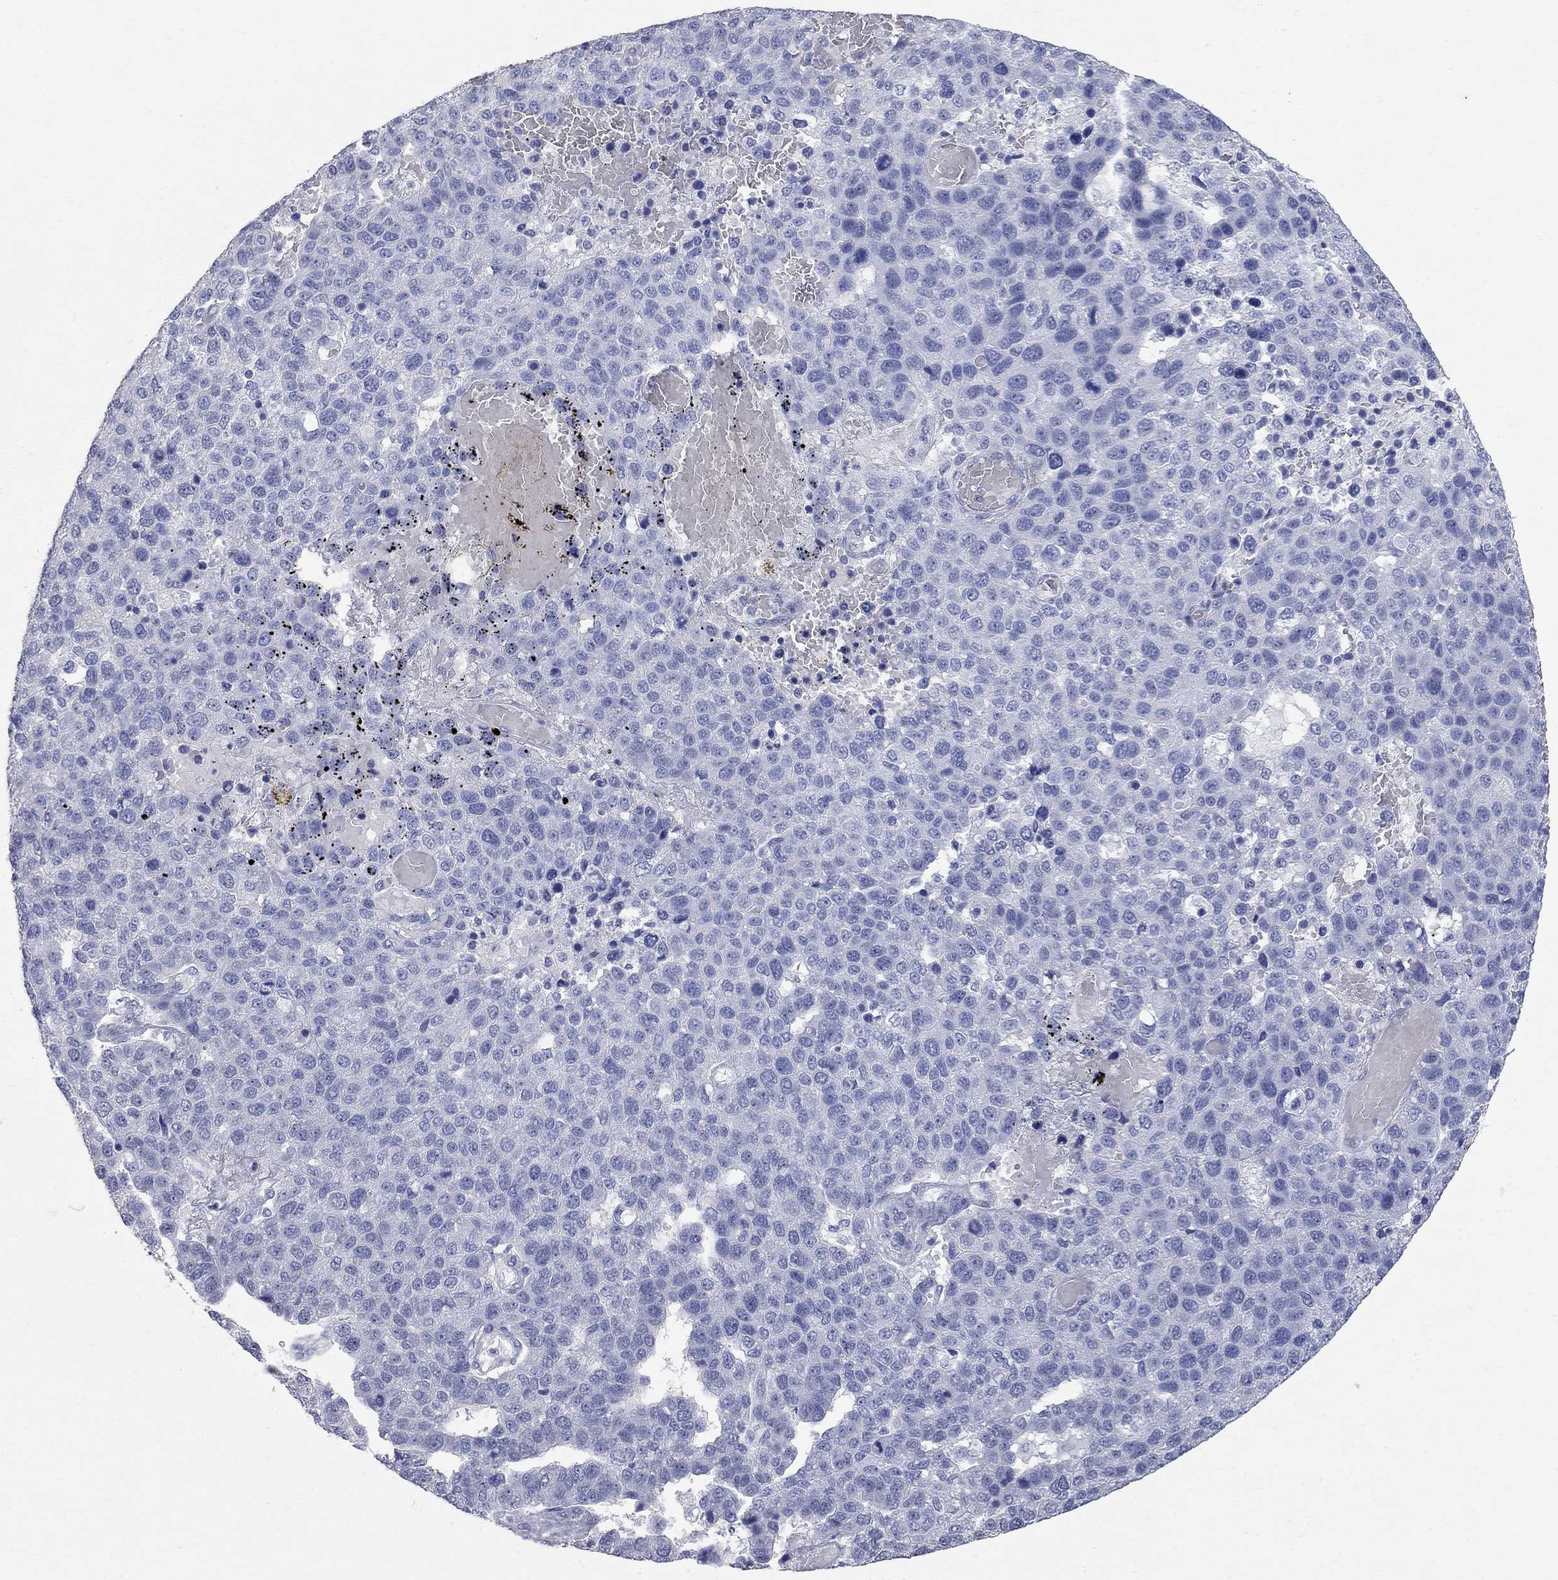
{"staining": {"intensity": "negative", "quantity": "none", "location": "none"}, "tissue": "pancreatic cancer", "cell_type": "Tumor cells", "image_type": "cancer", "snomed": [{"axis": "morphology", "description": "Adenocarcinoma, NOS"}, {"axis": "topography", "description": "Pancreas"}], "caption": "This photomicrograph is of pancreatic adenocarcinoma stained with IHC to label a protein in brown with the nuclei are counter-stained blue. There is no staining in tumor cells.", "gene": "BPIFB1", "patient": {"sex": "female", "age": 61}}